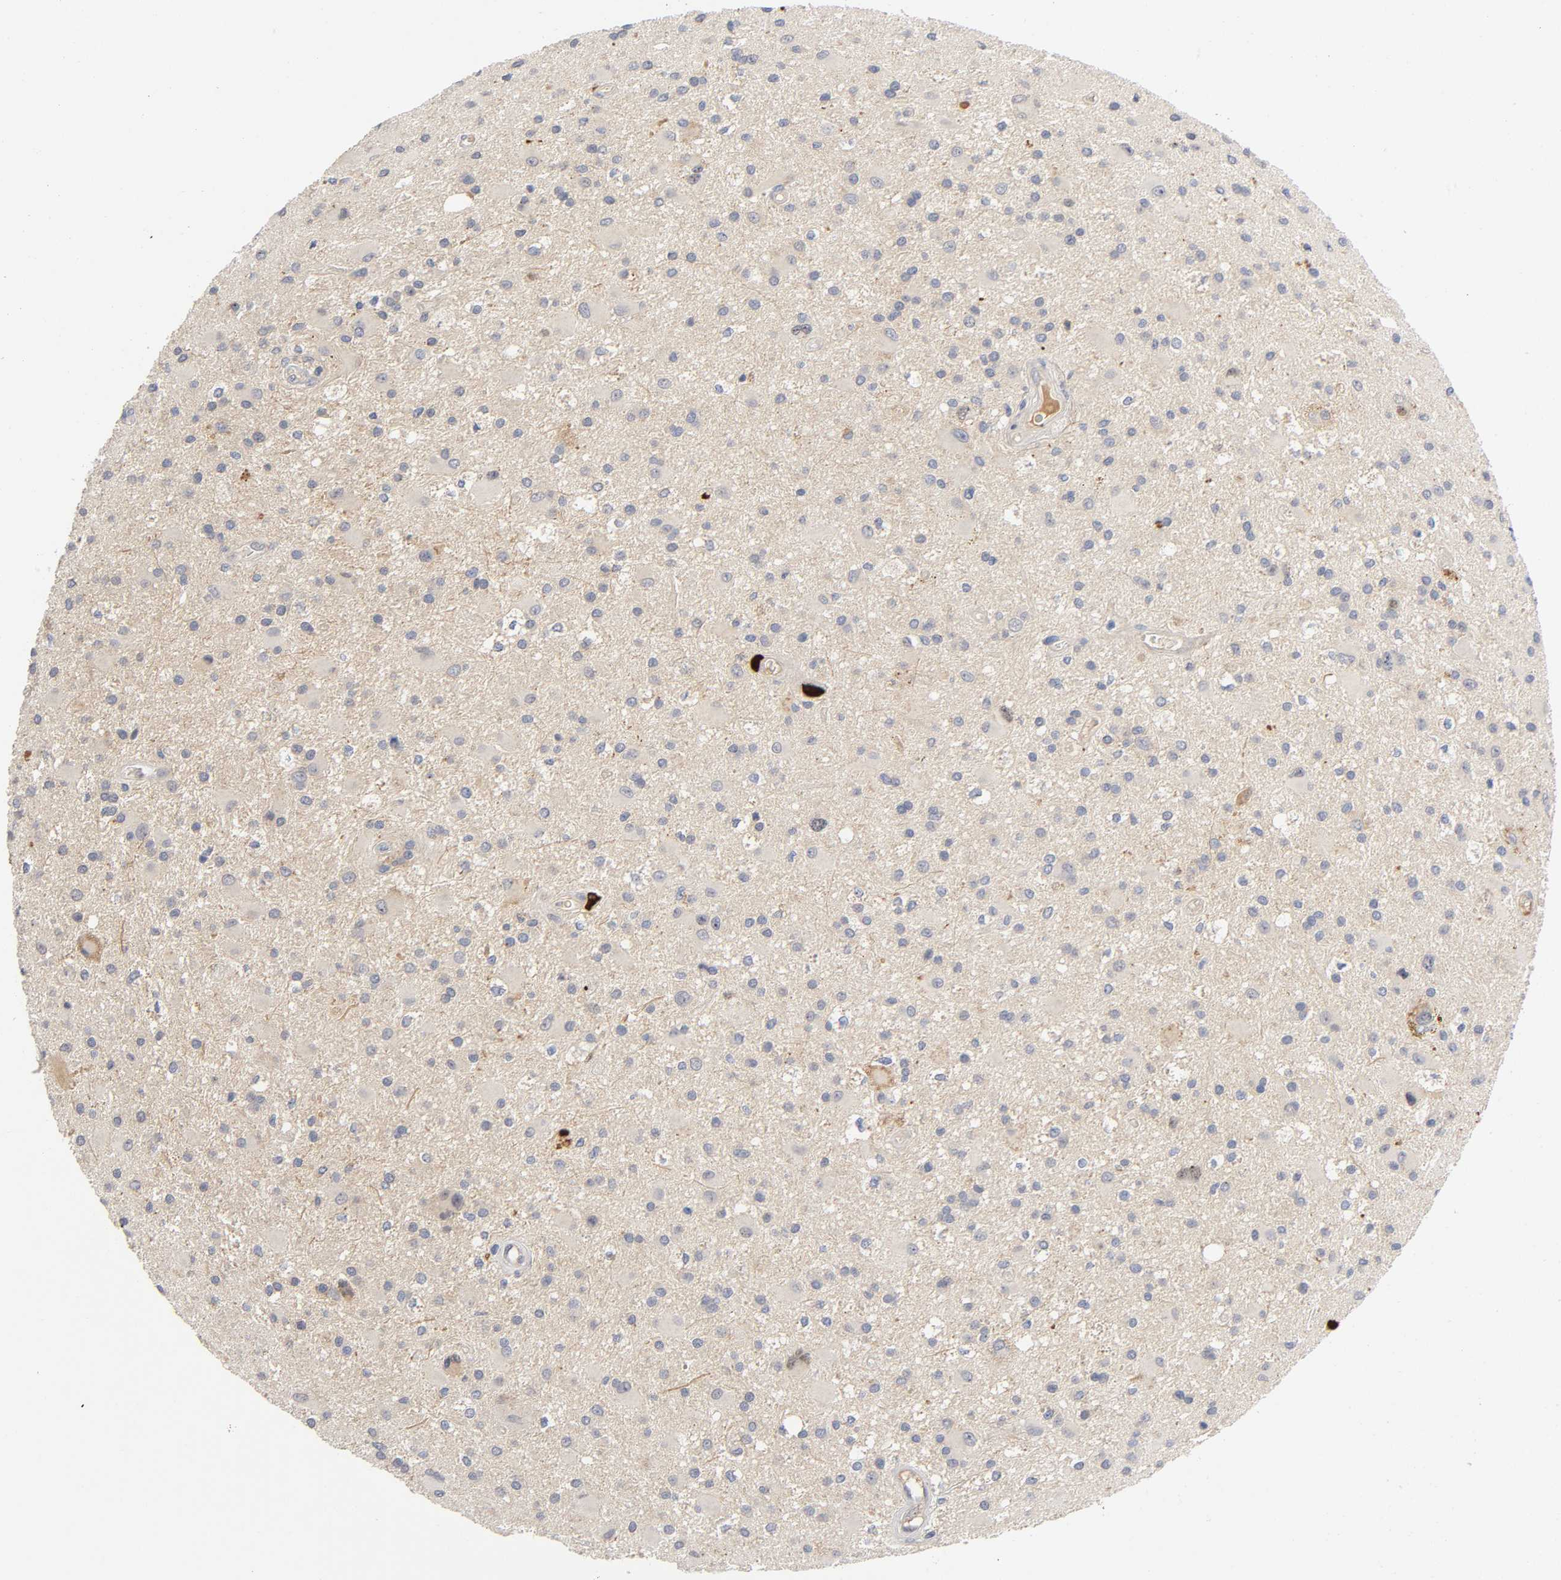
{"staining": {"intensity": "weak", "quantity": "<25%", "location": "cytoplasmic/membranous,nuclear"}, "tissue": "glioma", "cell_type": "Tumor cells", "image_type": "cancer", "snomed": [{"axis": "morphology", "description": "Glioma, malignant, Low grade"}, {"axis": "topography", "description": "Brain"}], "caption": "Immunohistochemistry of glioma exhibits no positivity in tumor cells.", "gene": "NOVA1", "patient": {"sex": "male", "age": 58}}